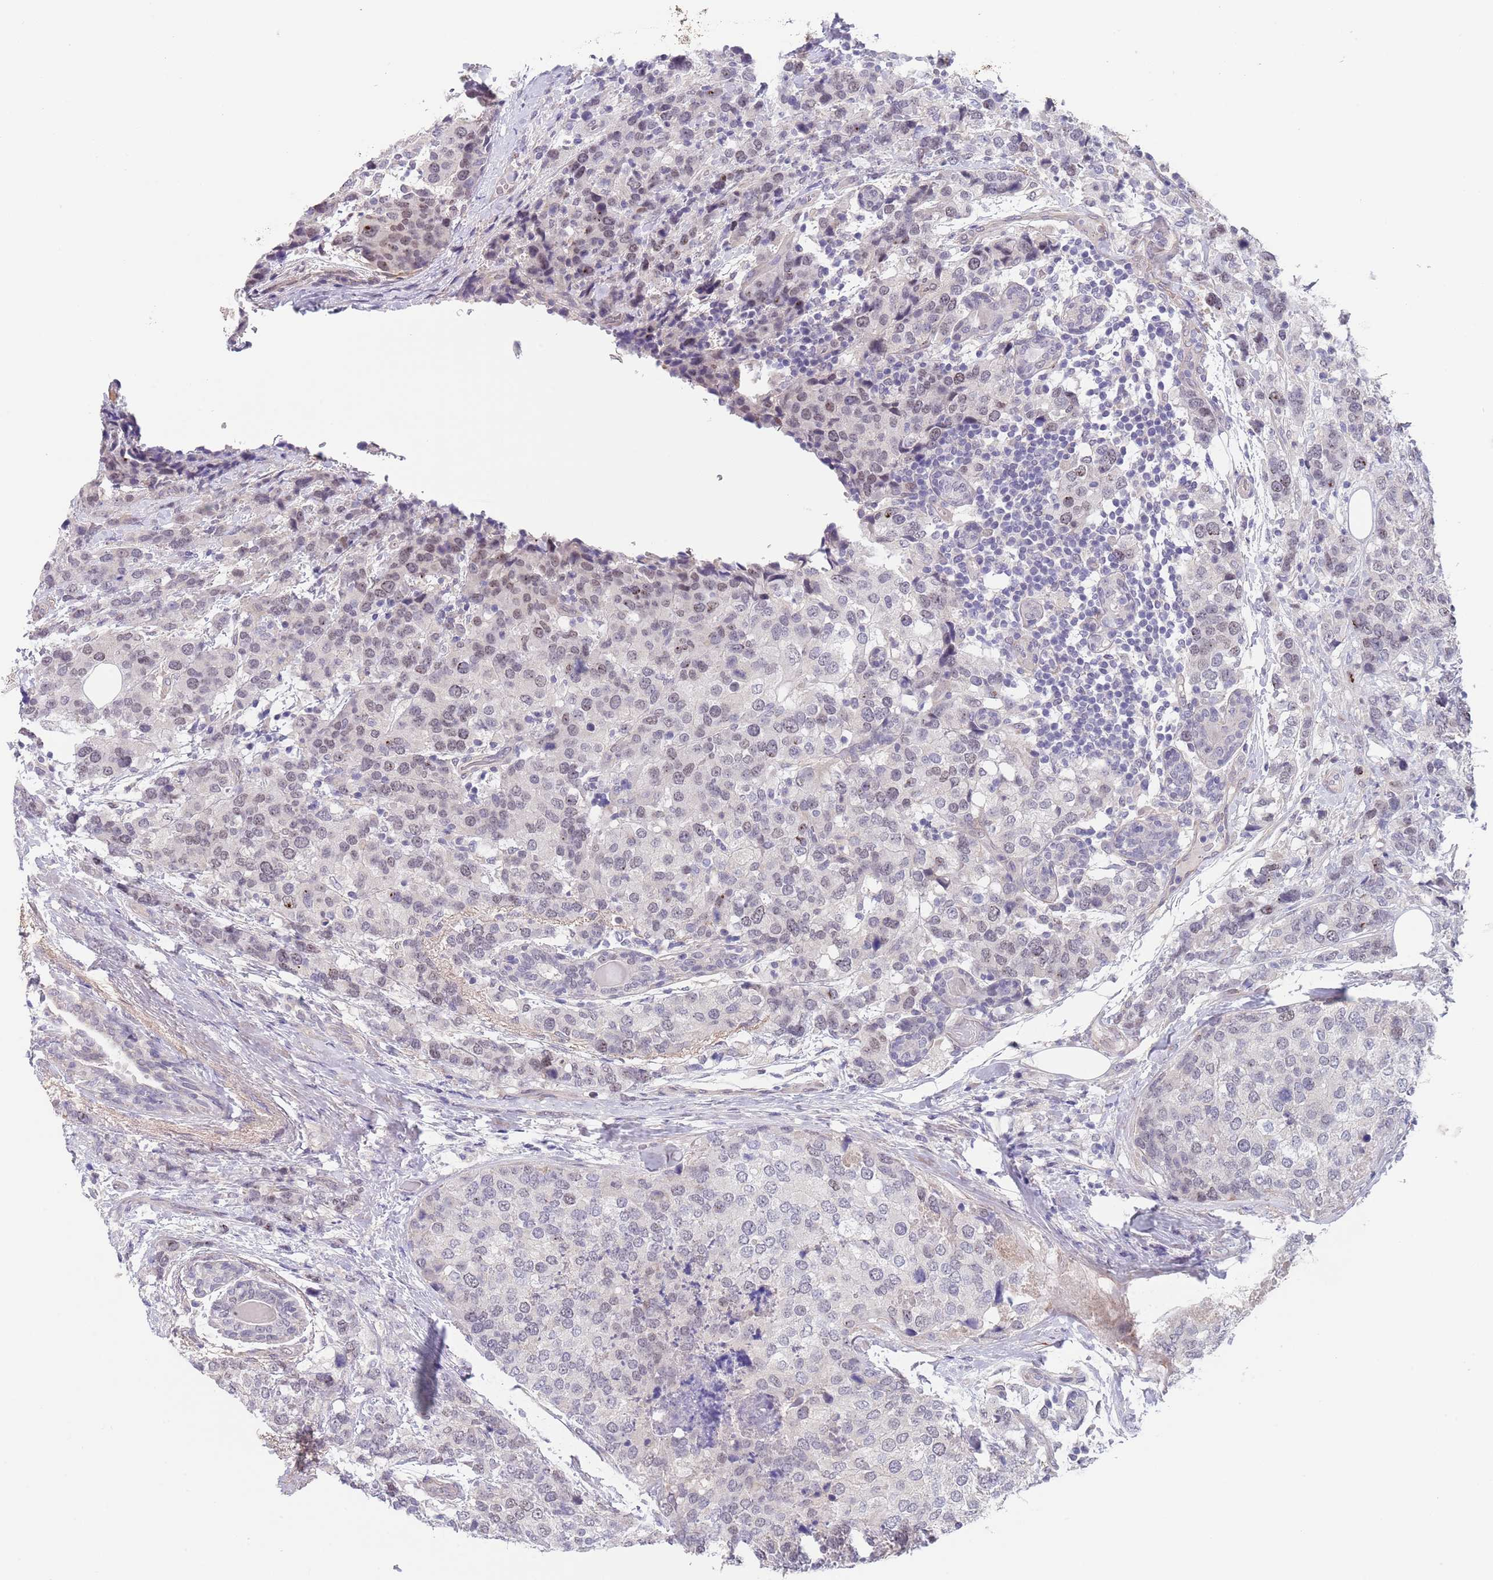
{"staining": {"intensity": "weak", "quantity": "<25%", "location": "nuclear"}, "tissue": "breast cancer", "cell_type": "Tumor cells", "image_type": "cancer", "snomed": [{"axis": "morphology", "description": "Lobular carcinoma"}, {"axis": "topography", "description": "Breast"}], "caption": "A high-resolution micrograph shows immunohistochemistry (IHC) staining of breast cancer (lobular carcinoma), which shows no significant expression in tumor cells.", "gene": "RNF169", "patient": {"sex": "female", "age": 59}}